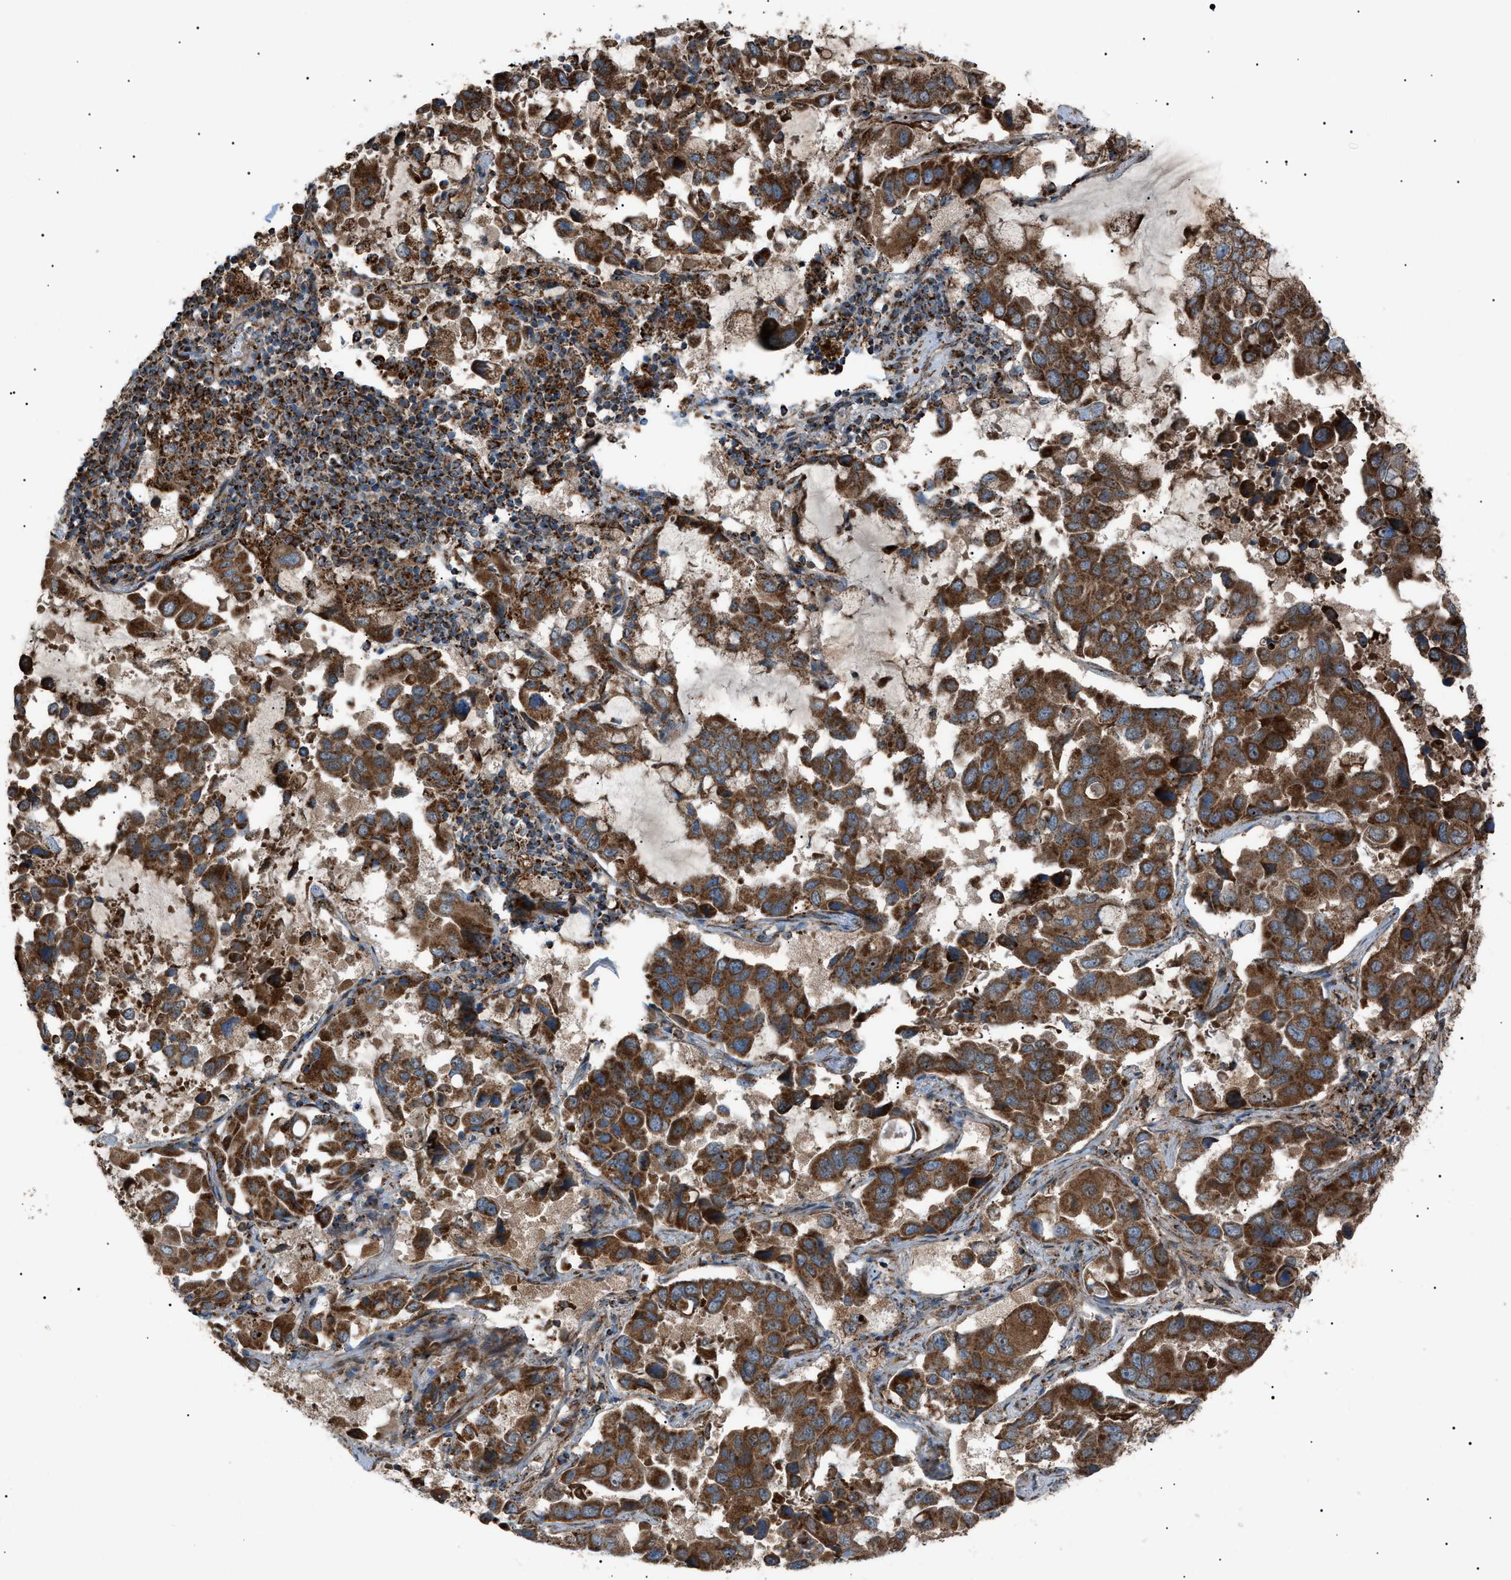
{"staining": {"intensity": "strong", "quantity": ">75%", "location": "cytoplasmic/membranous"}, "tissue": "lung cancer", "cell_type": "Tumor cells", "image_type": "cancer", "snomed": [{"axis": "morphology", "description": "Adenocarcinoma, NOS"}, {"axis": "topography", "description": "Lung"}], "caption": "IHC of adenocarcinoma (lung) reveals high levels of strong cytoplasmic/membranous positivity in approximately >75% of tumor cells.", "gene": "C1GALT1C1", "patient": {"sex": "male", "age": 64}}